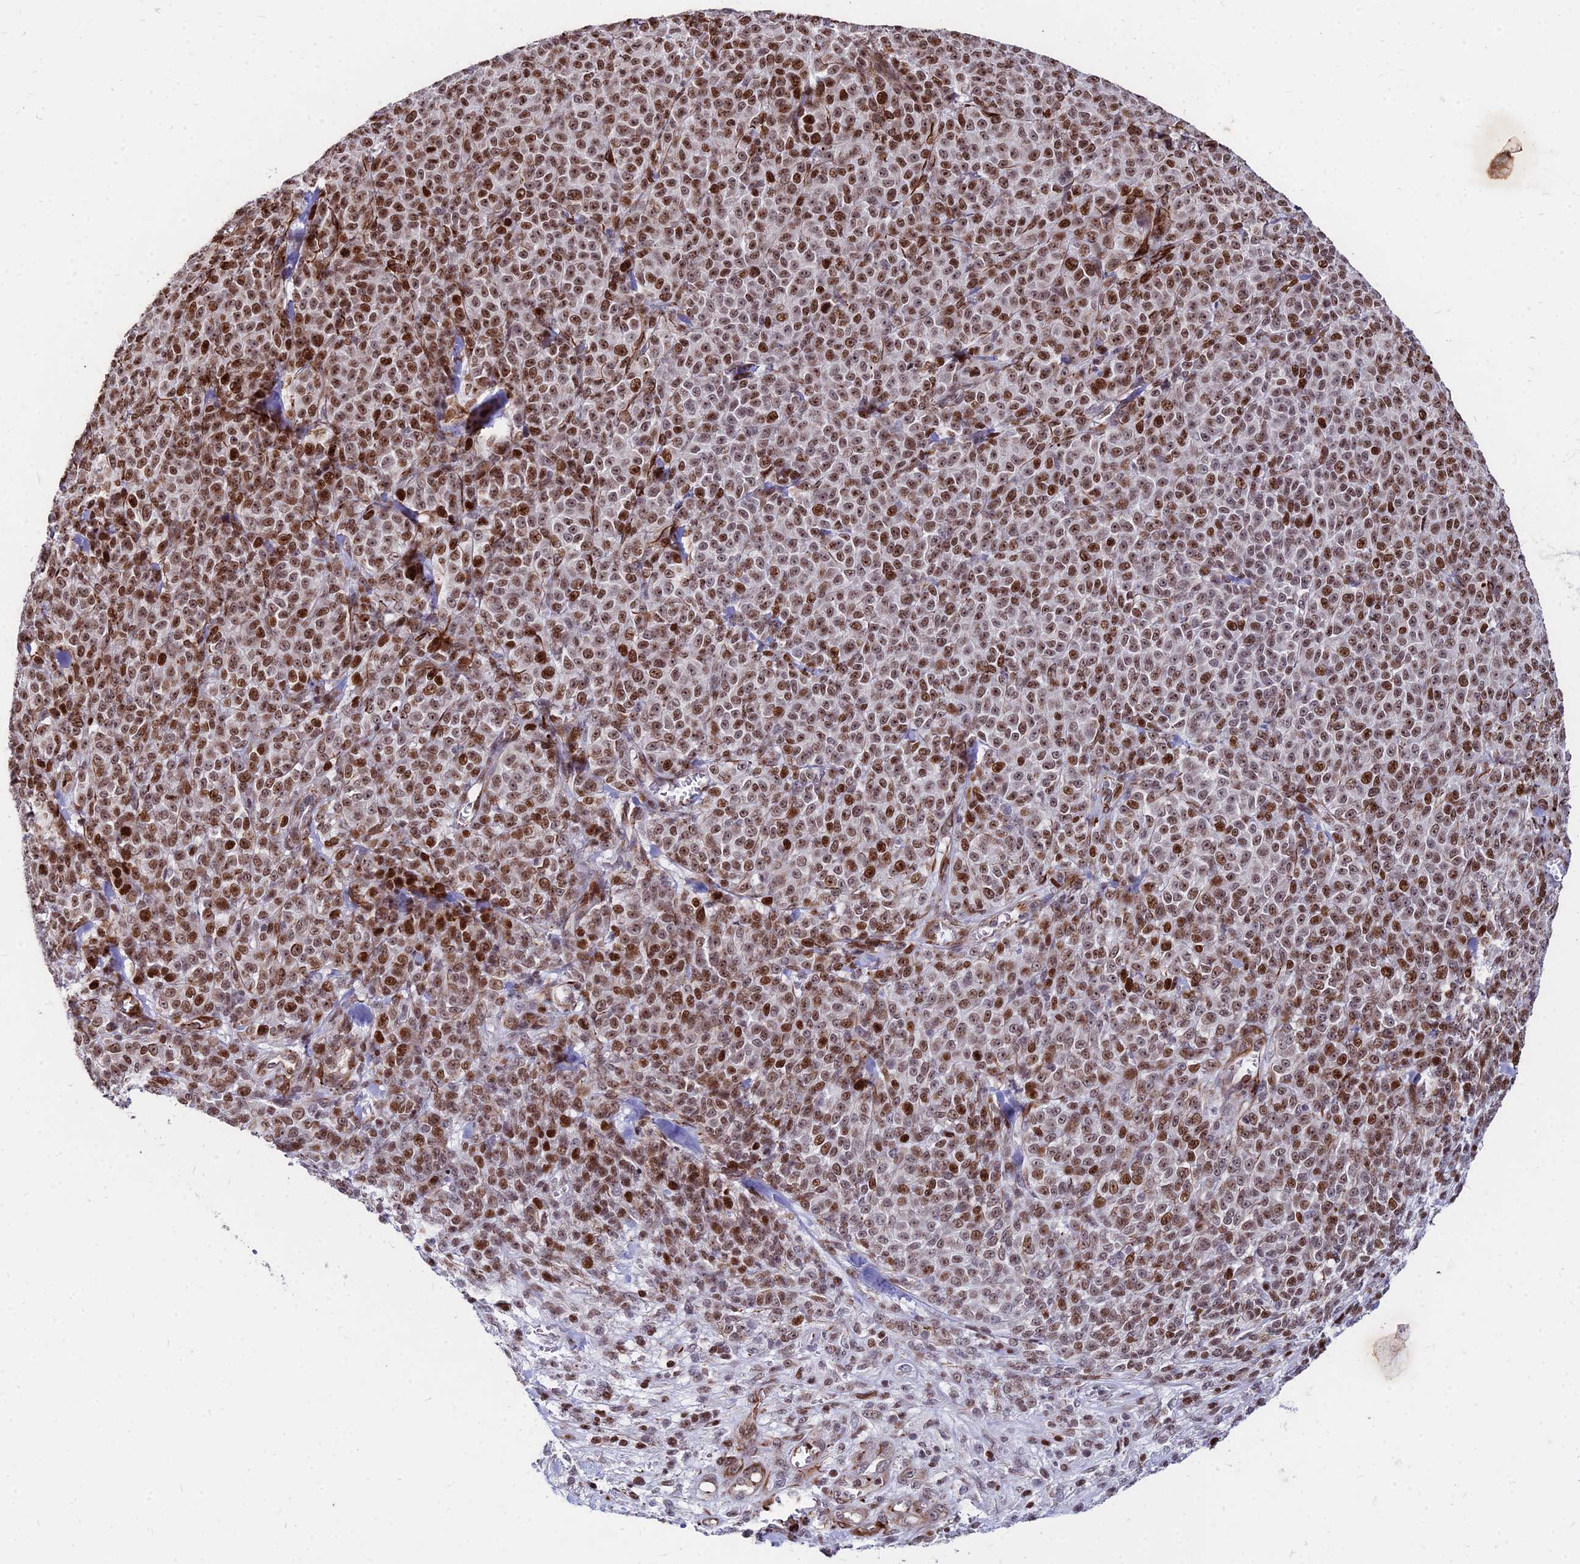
{"staining": {"intensity": "moderate", "quantity": ">75%", "location": "nuclear"}, "tissue": "melanoma", "cell_type": "Tumor cells", "image_type": "cancer", "snomed": [{"axis": "morphology", "description": "Normal tissue, NOS"}, {"axis": "morphology", "description": "Malignant melanoma, NOS"}, {"axis": "topography", "description": "Skin"}], "caption": "A brown stain labels moderate nuclear expression of a protein in melanoma tumor cells.", "gene": "NYAP2", "patient": {"sex": "female", "age": 34}}